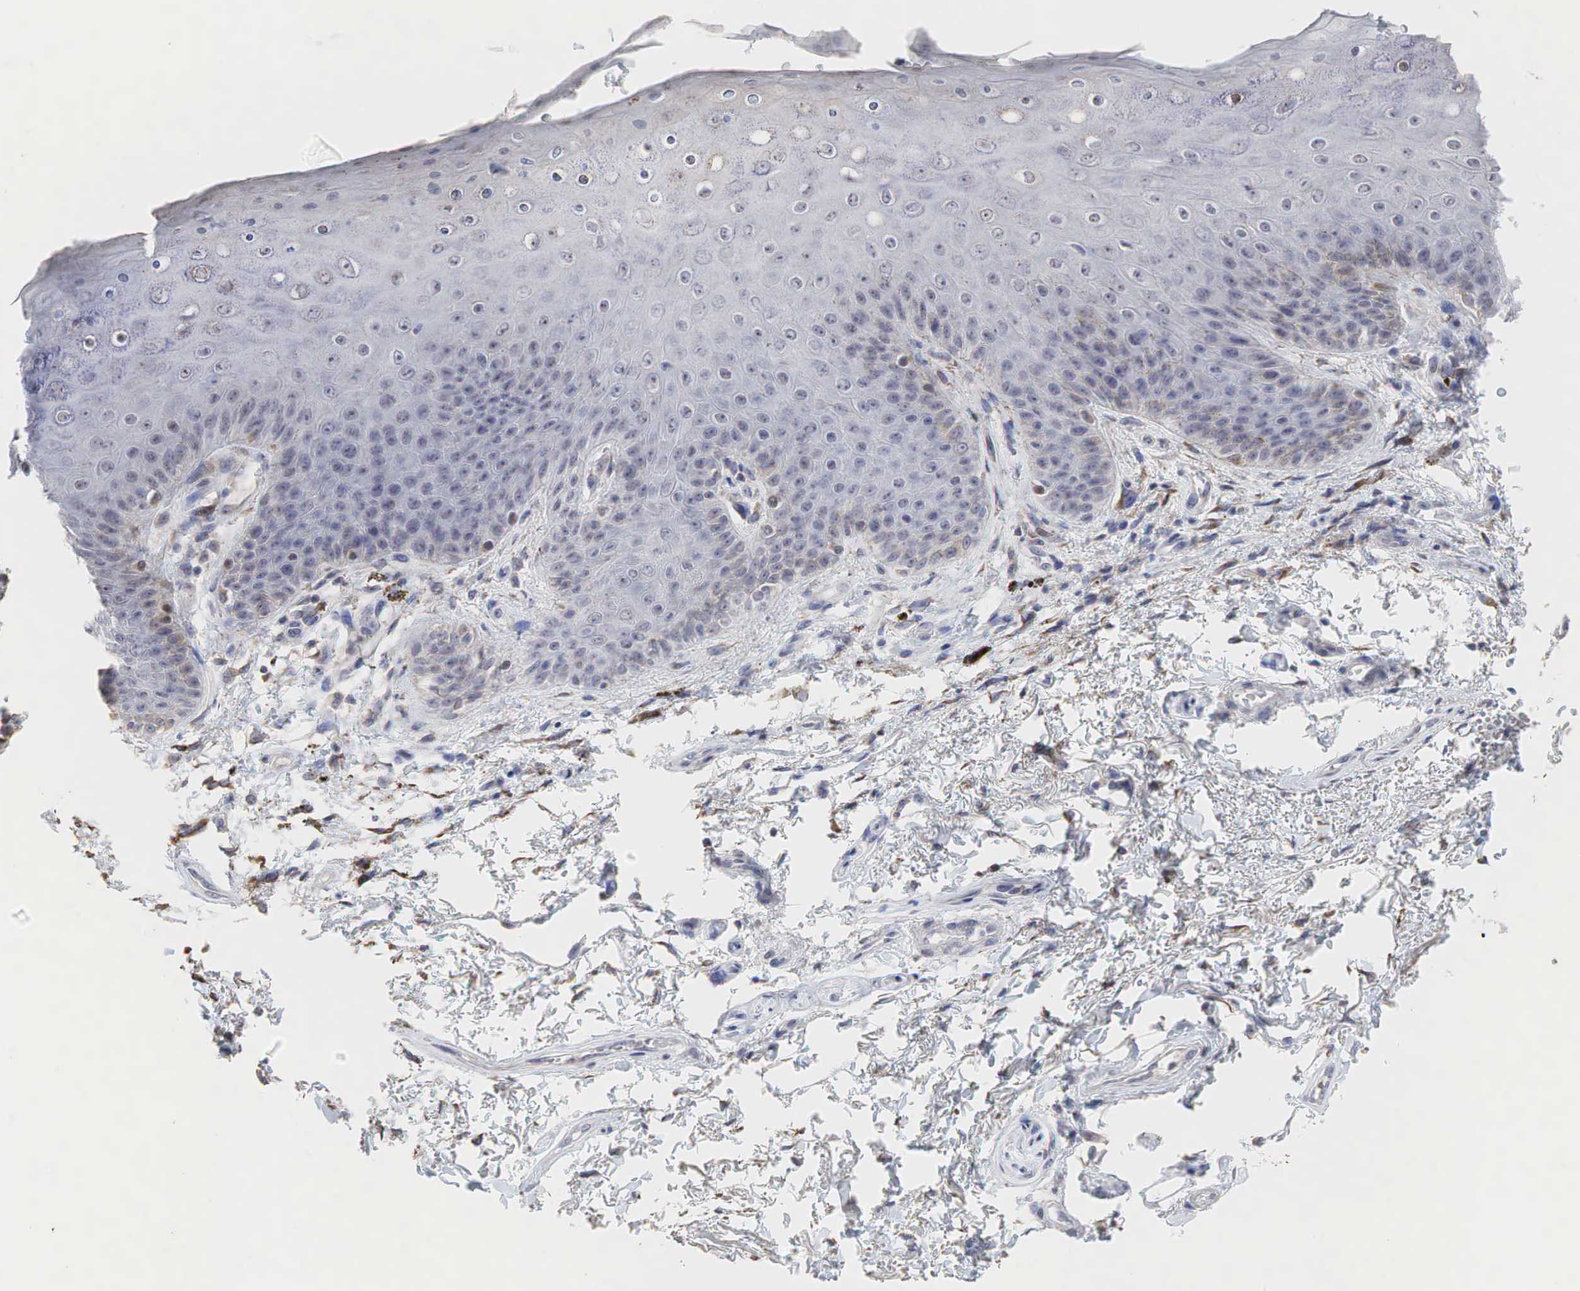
{"staining": {"intensity": "moderate", "quantity": ">75%", "location": "nuclear"}, "tissue": "skin", "cell_type": "Epidermal cells", "image_type": "normal", "snomed": [{"axis": "morphology", "description": "Normal tissue, NOS"}, {"axis": "topography", "description": "Anal"}, {"axis": "topography", "description": "Peripheral nerve tissue"}], "caption": "Immunohistochemical staining of benign human skin reveals medium levels of moderate nuclear expression in approximately >75% of epidermal cells. The staining was performed using DAB (3,3'-diaminobenzidine), with brown indicating positive protein expression. Nuclei are stained blue with hematoxylin.", "gene": "DKC1", "patient": {"sex": "female", "age": 46}}